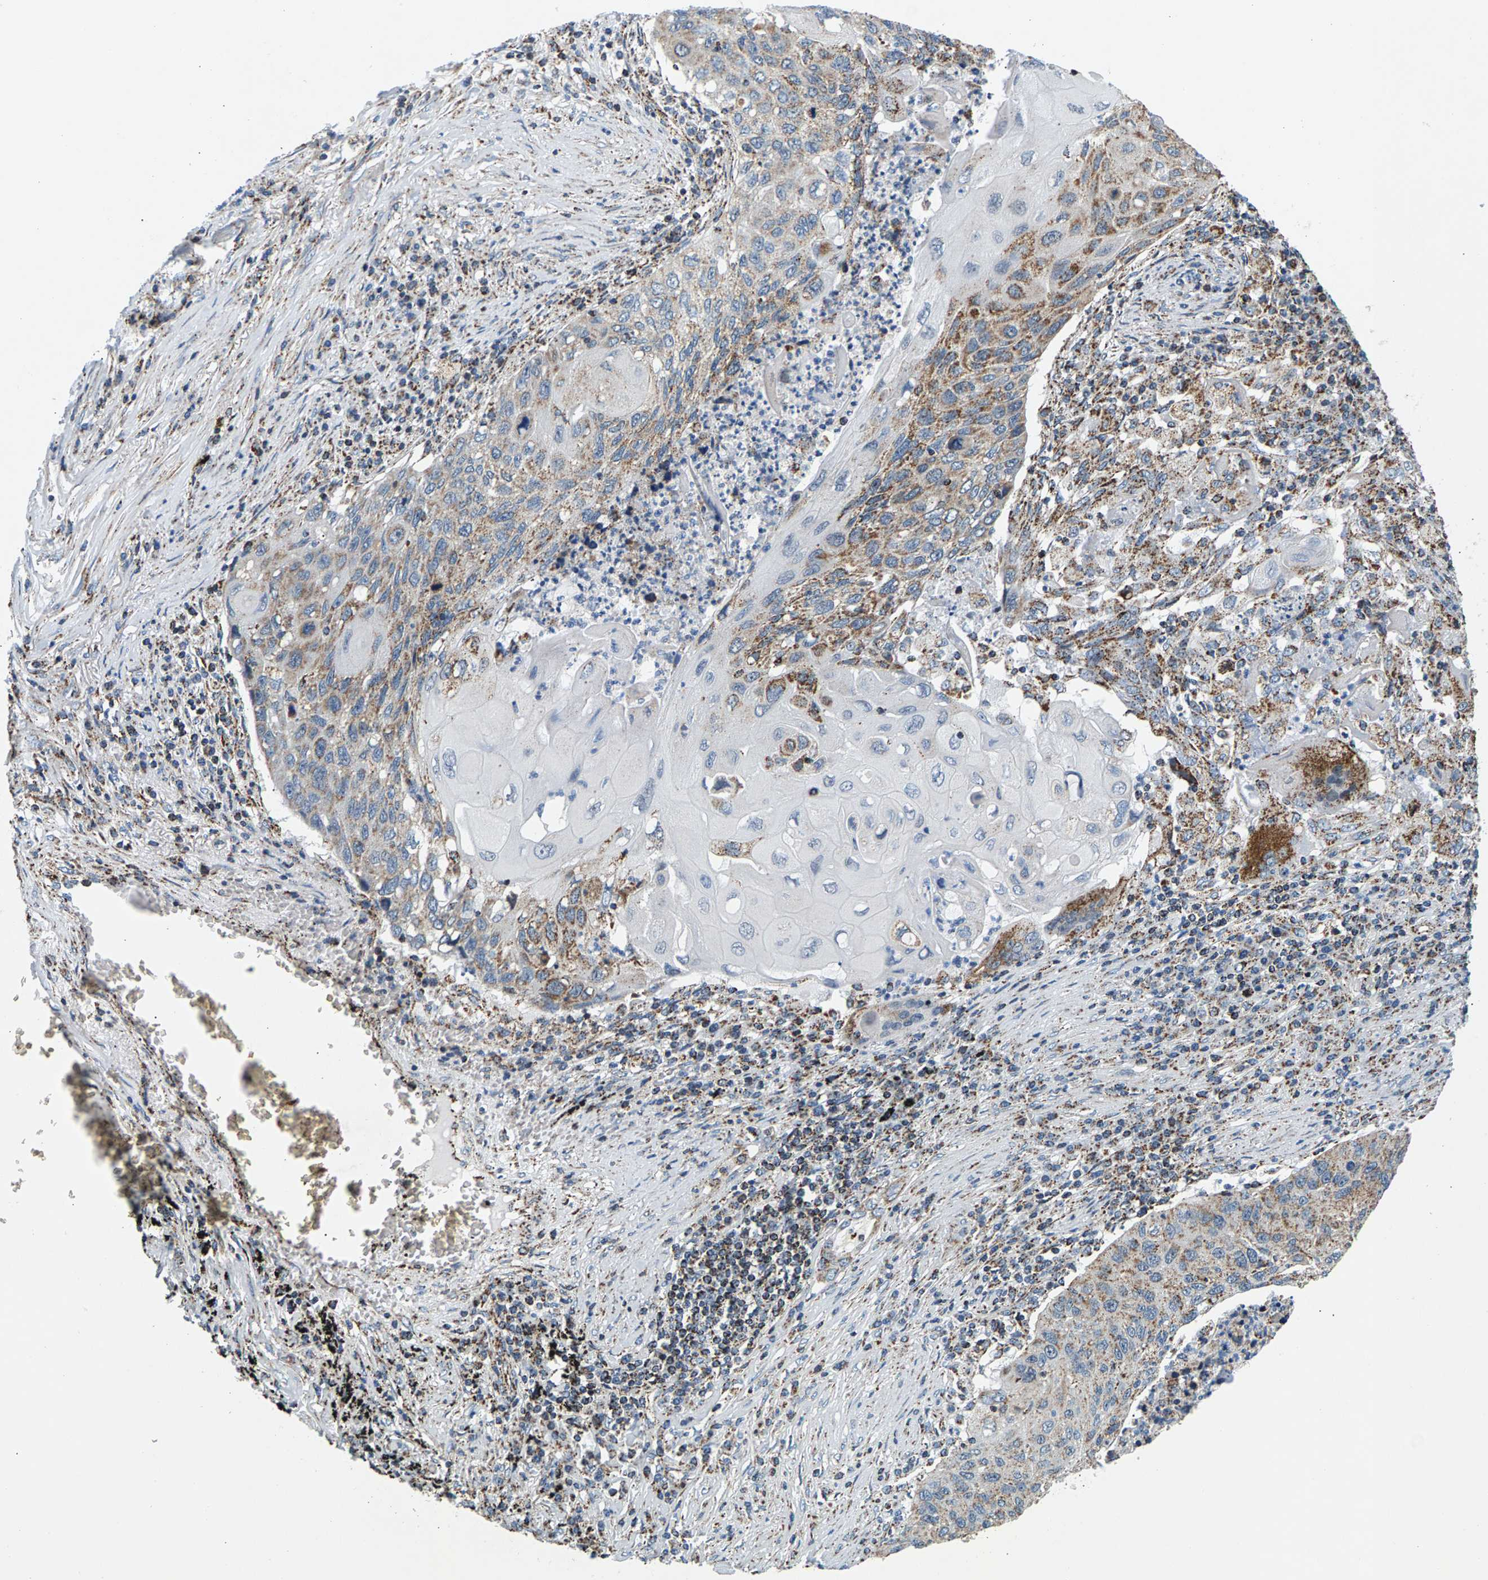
{"staining": {"intensity": "moderate", "quantity": ">75%", "location": "cytoplasmic/membranous"}, "tissue": "lung cancer", "cell_type": "Tumor cells", "image_type": "cancer", "snomed": [{"axis": "morphology", "description": "Squamous cell carcinoma, NOS"}, {"axis": "topography", "description": "Lung"}], "caption": "A photomicrograph showing moderate cytoplasmic/membranous staining in approximately >75% of tumor cells in squamous cell carcinoma (lung), as visualized by brown immunohistochemical staining.", "gene": "PDE1A", "patient": {"sex": "female", "age": 63}}